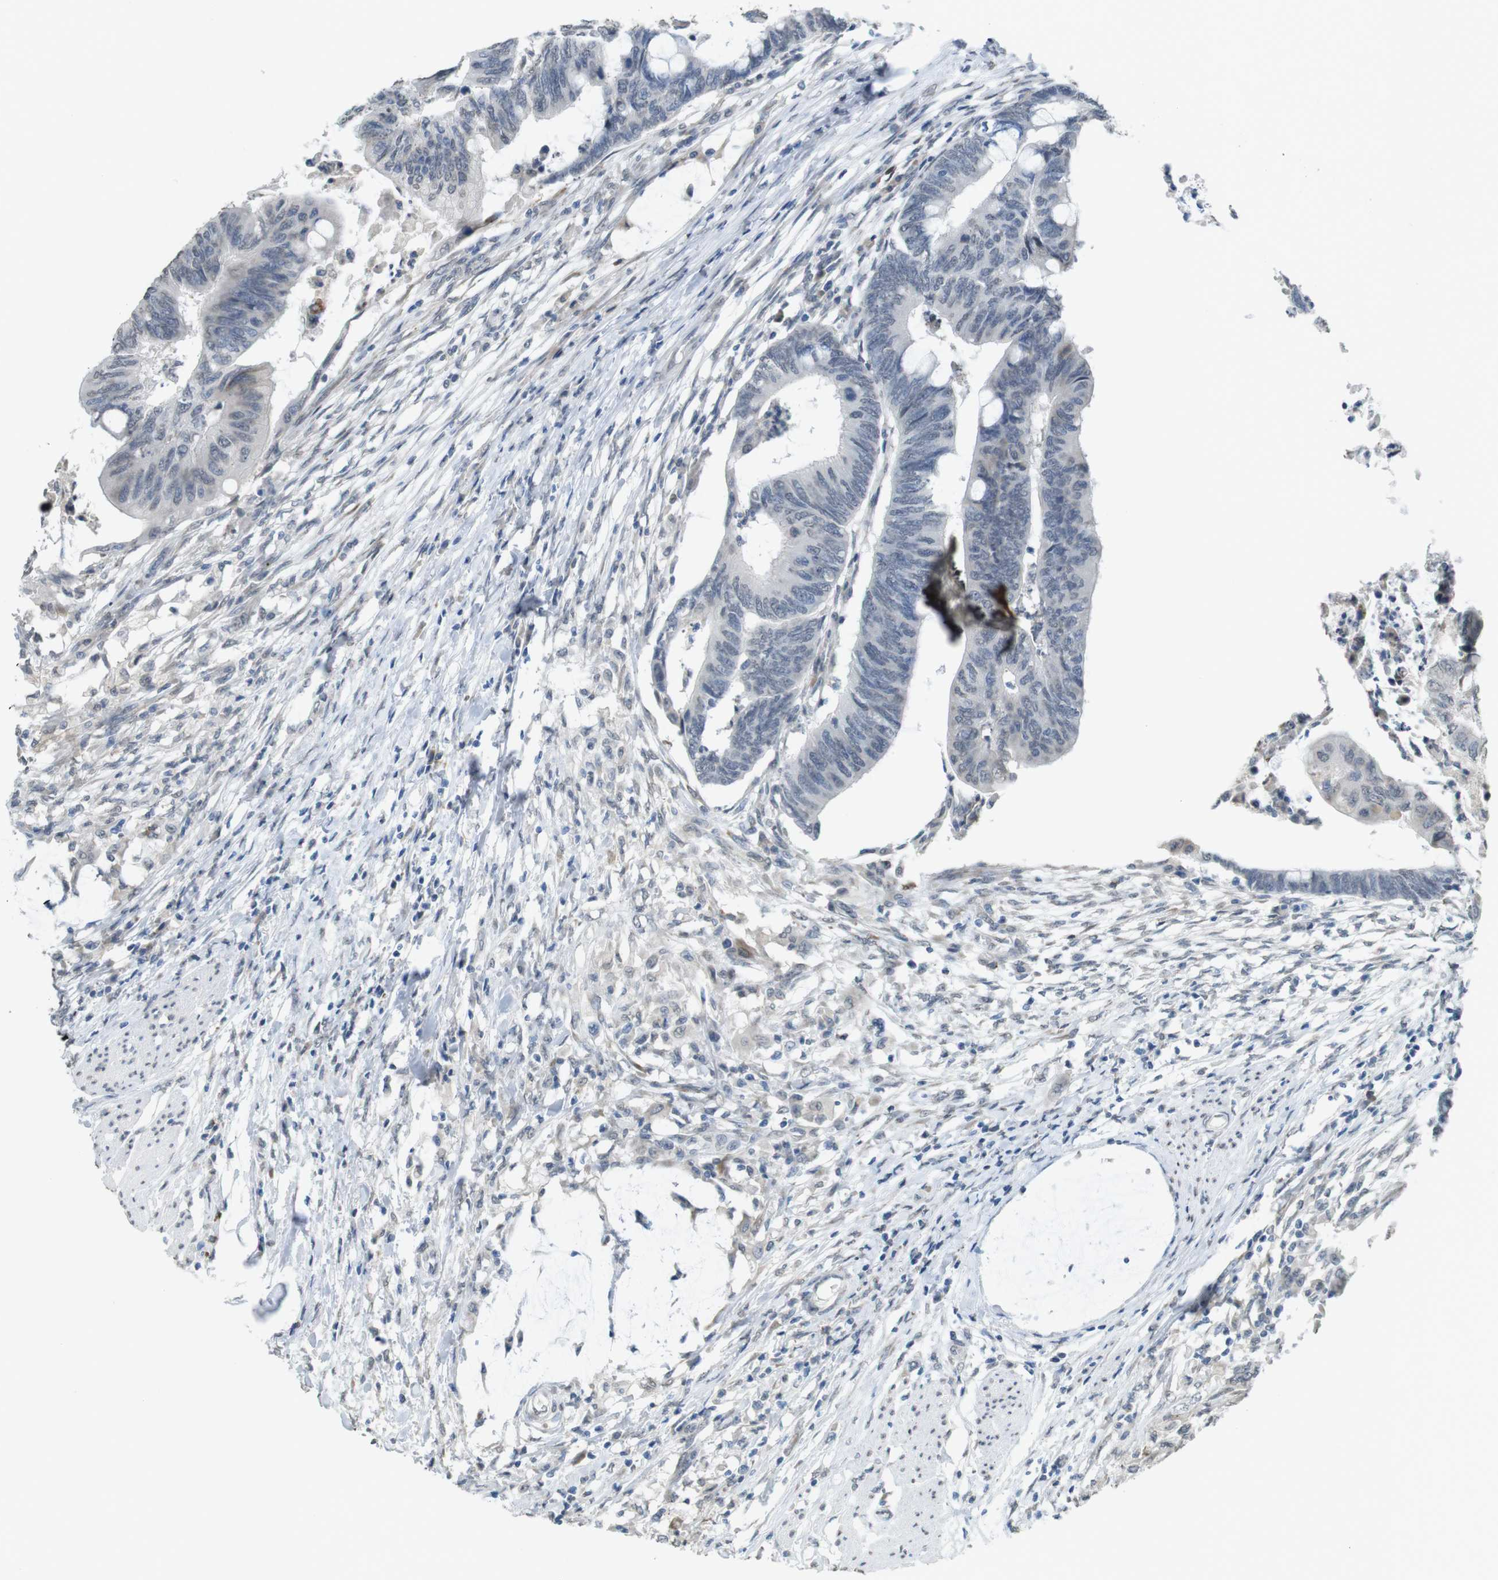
{"staining": {"intensity": "negative", "quantity": "none", "location": "none"}, "tissue": "colorectal cancer", "cell_type": "Tumor cells", "image_type": "cancer", "snomed": [{"axis": "morphology", "description": "Normal tissue, NOS"}, {"axis": "morphology", "description": "Adenocarcinoma, NOS"}, {"axis": "topography", "description": "Rectum"}, {"axis": "topography", "description": "Peripheral nerve tissue"}], "caption": "Histopathology image shows no protein positivity in tumor cells of colorectal cancer (adenocarcinoma) tissue.", "gene": "FZD10", "patient": {"sex": "male", "age": 92}}